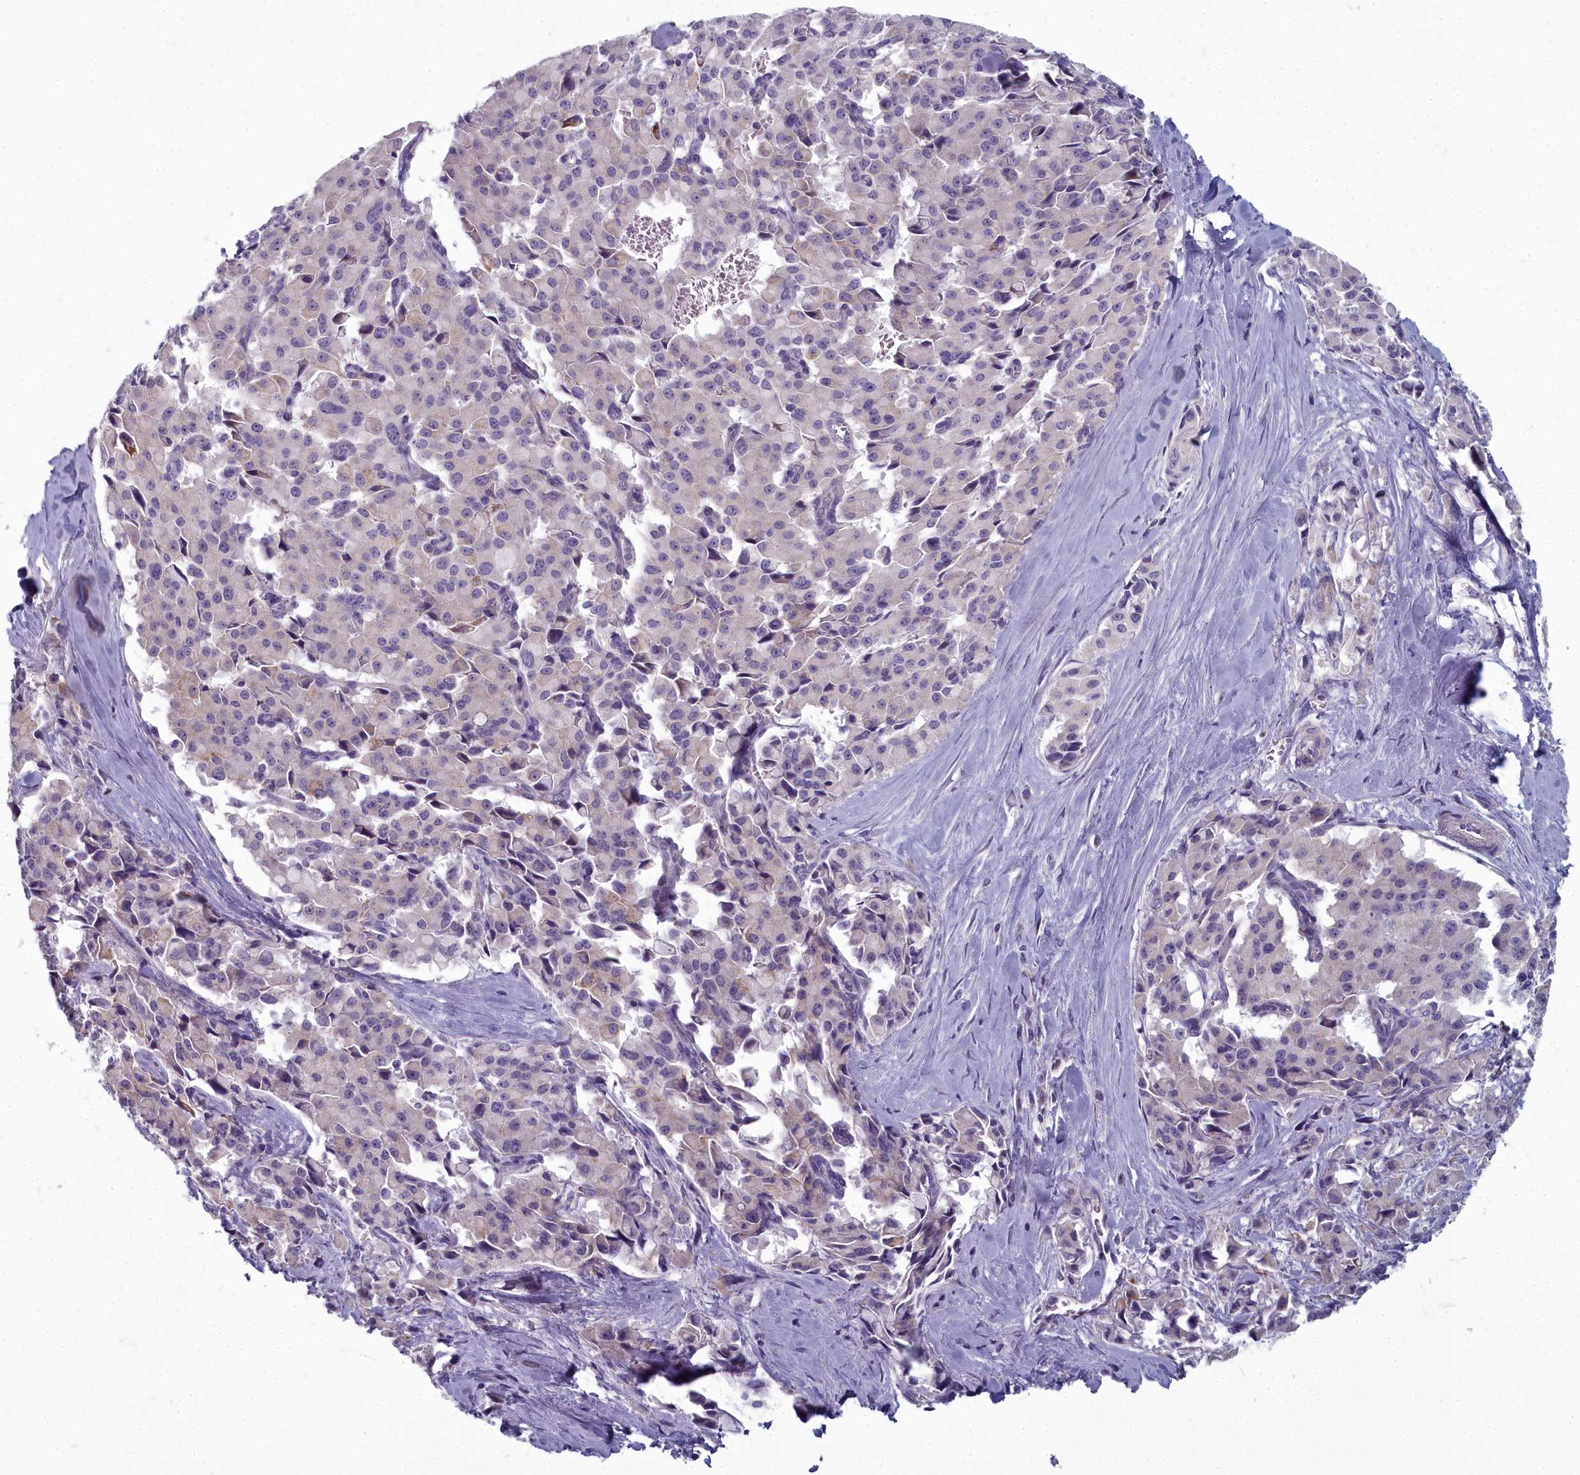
{"staining": {"intensity": "weak", "quantity": "<25%", "location": "cytoplasmic/membranous"}, "tissue": "pancreatic cancer", "cell_type": "Tumor cells", "image_type": "cancer", "snomed": [{"axis": "morphology", "description": "Adenocarcinoma, NOS"}, {"axis": "topography", "description": "Pancreas"}], "caption": "High magnification brightfield microscopy of pancreatic cancer stained with DAB (3,3'-diaminobenzidine) (brown) and counterstained with hematoxylin (blue): tumor cells show no significant expression.", "gene": "INSYN2A", "patient": {"sex": "male", "age": 65}}